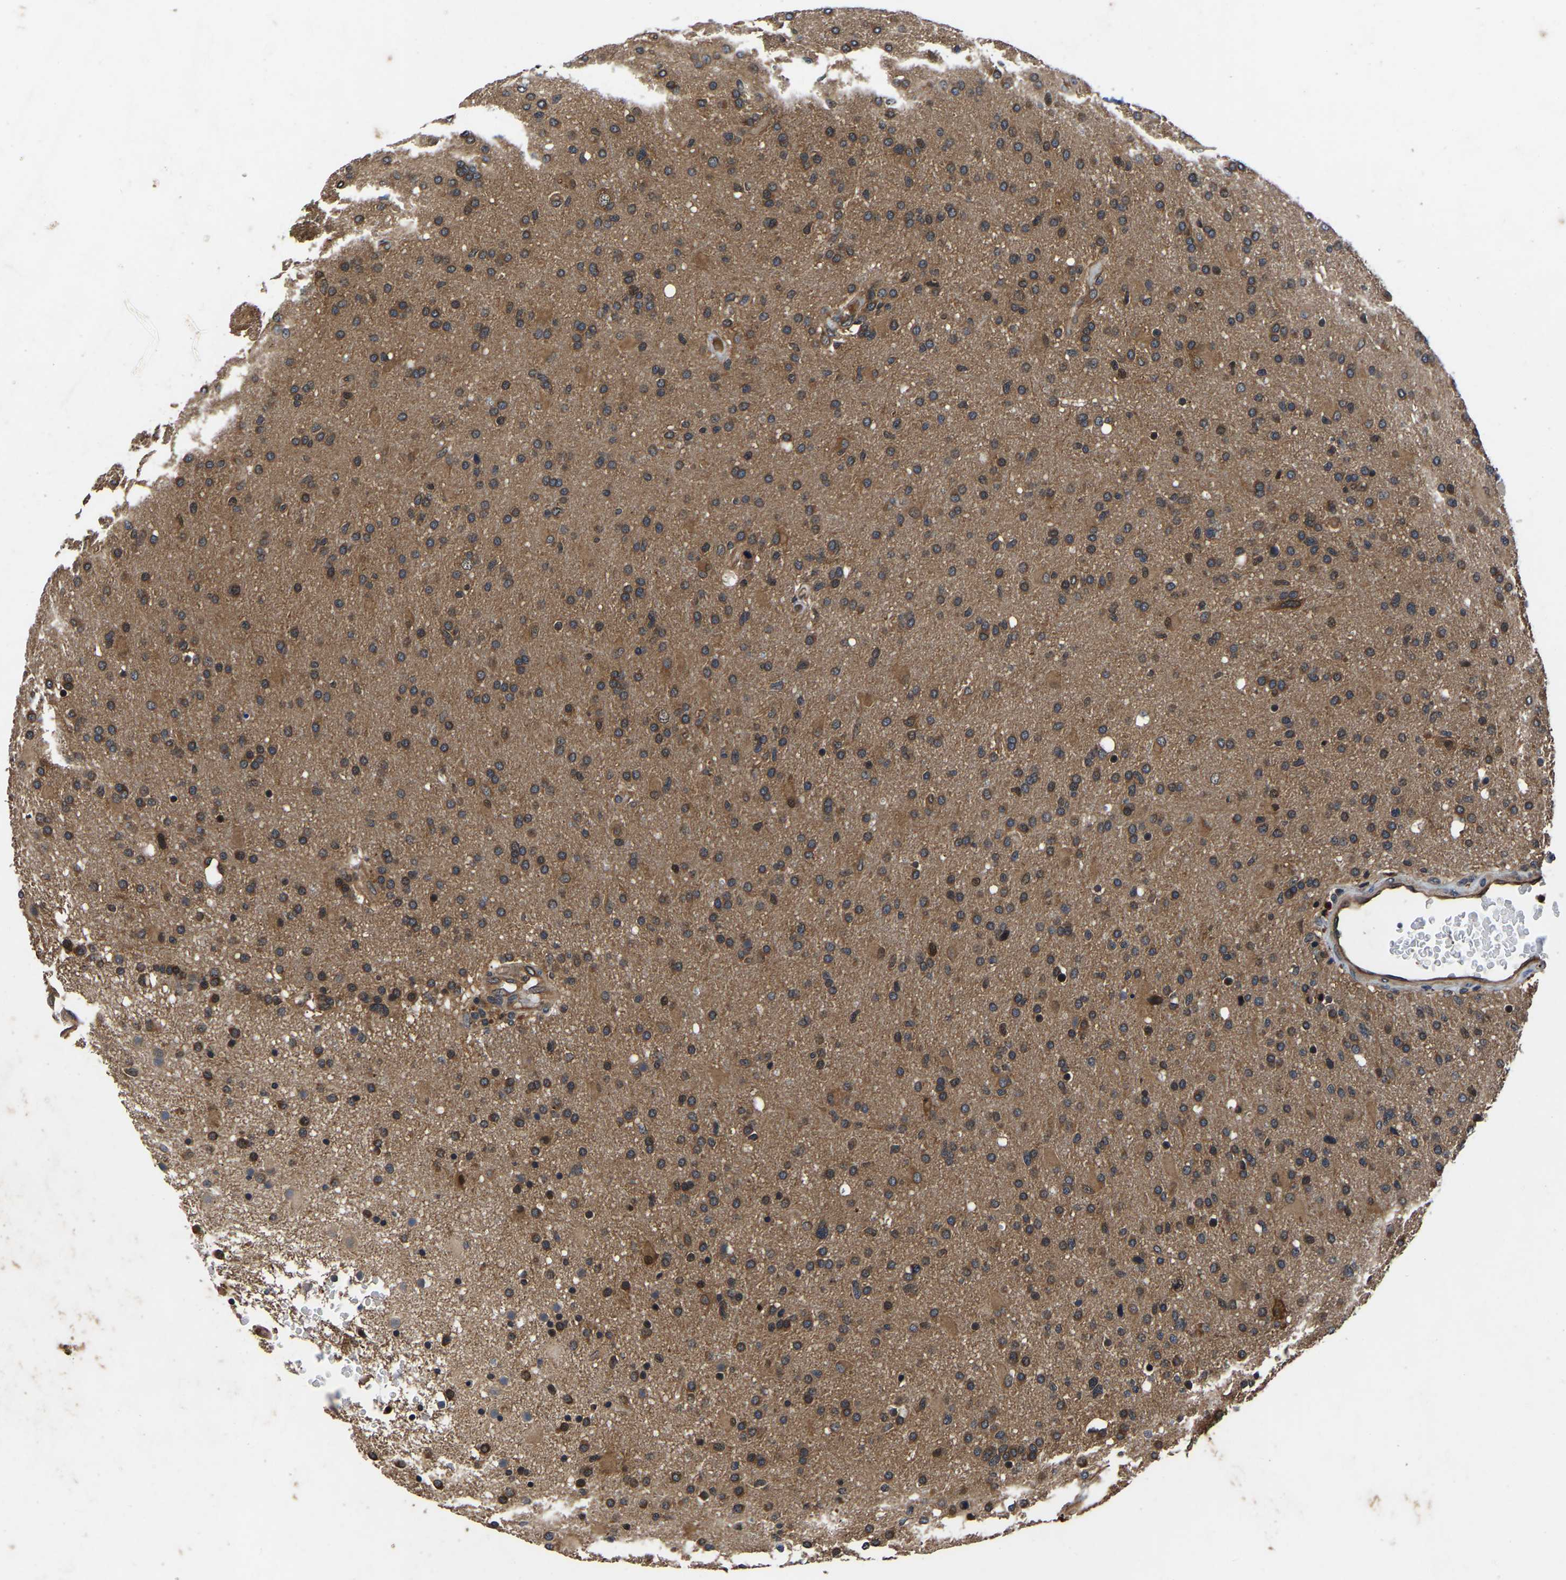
{"staining": {"intensity": "moderate", "quantity": ">75%", "location": "cytoplasmic/membranous"}, "tissue": "glioma", "cell_type": "Tumor cells", "image_type": "cancer", "snomed": [{"axis": "morphology", "description": "Glioma, malignant, High grade"}, {"axis": "topography", "description": "Brain"}], "caption": "The immunohistochemical stain shows moderate cytoplasmic/membranous staining in tumor cells of malignant glioma (high-grade) tissue.", "gene": "FGD5", "patient": {"sex": "male", "age": 72}}